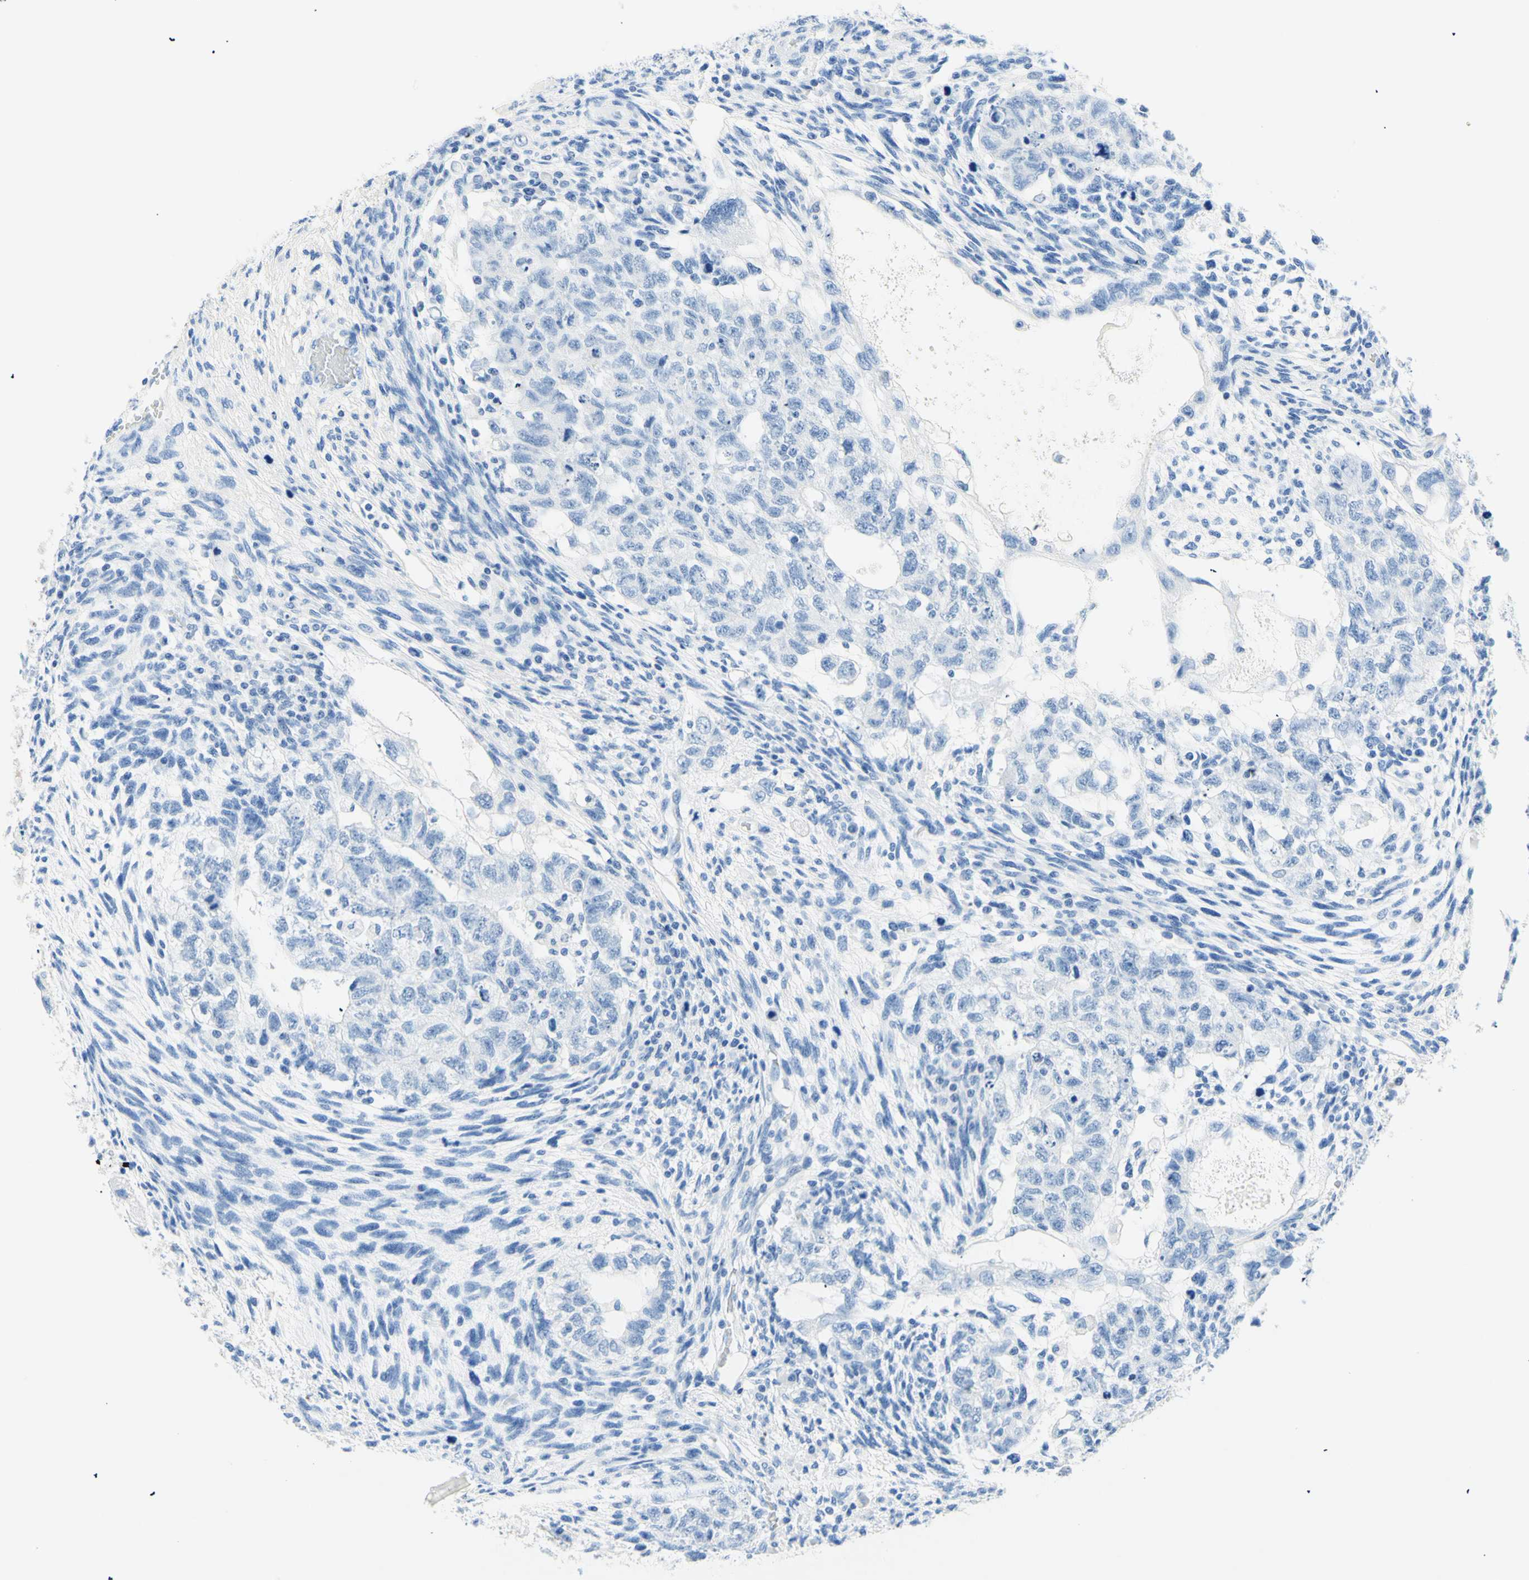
{"staining": {"intensity": "negative", "quantity": "none", "location": "none"}, "tissue": "testis cancer", "cell_type": "Tumor cells", "image_type": "cancer", "snomed": [{"axis": "morphology", "description": "Normal tissue, NOS"}, {"axis": "morphology", "description": "Carcinoma, Embryonal, NOS"}, {"axis": "topography", "description": "Testis"}], "caption": "DAB (3,3'-diaminobenzidine) immunohistochemical staining of embryonal carcinoma (testis) demonstrates no significant expression in tumor cells.", "gene": "MYH2", "patient": {"sex": "male", "age": 36}}